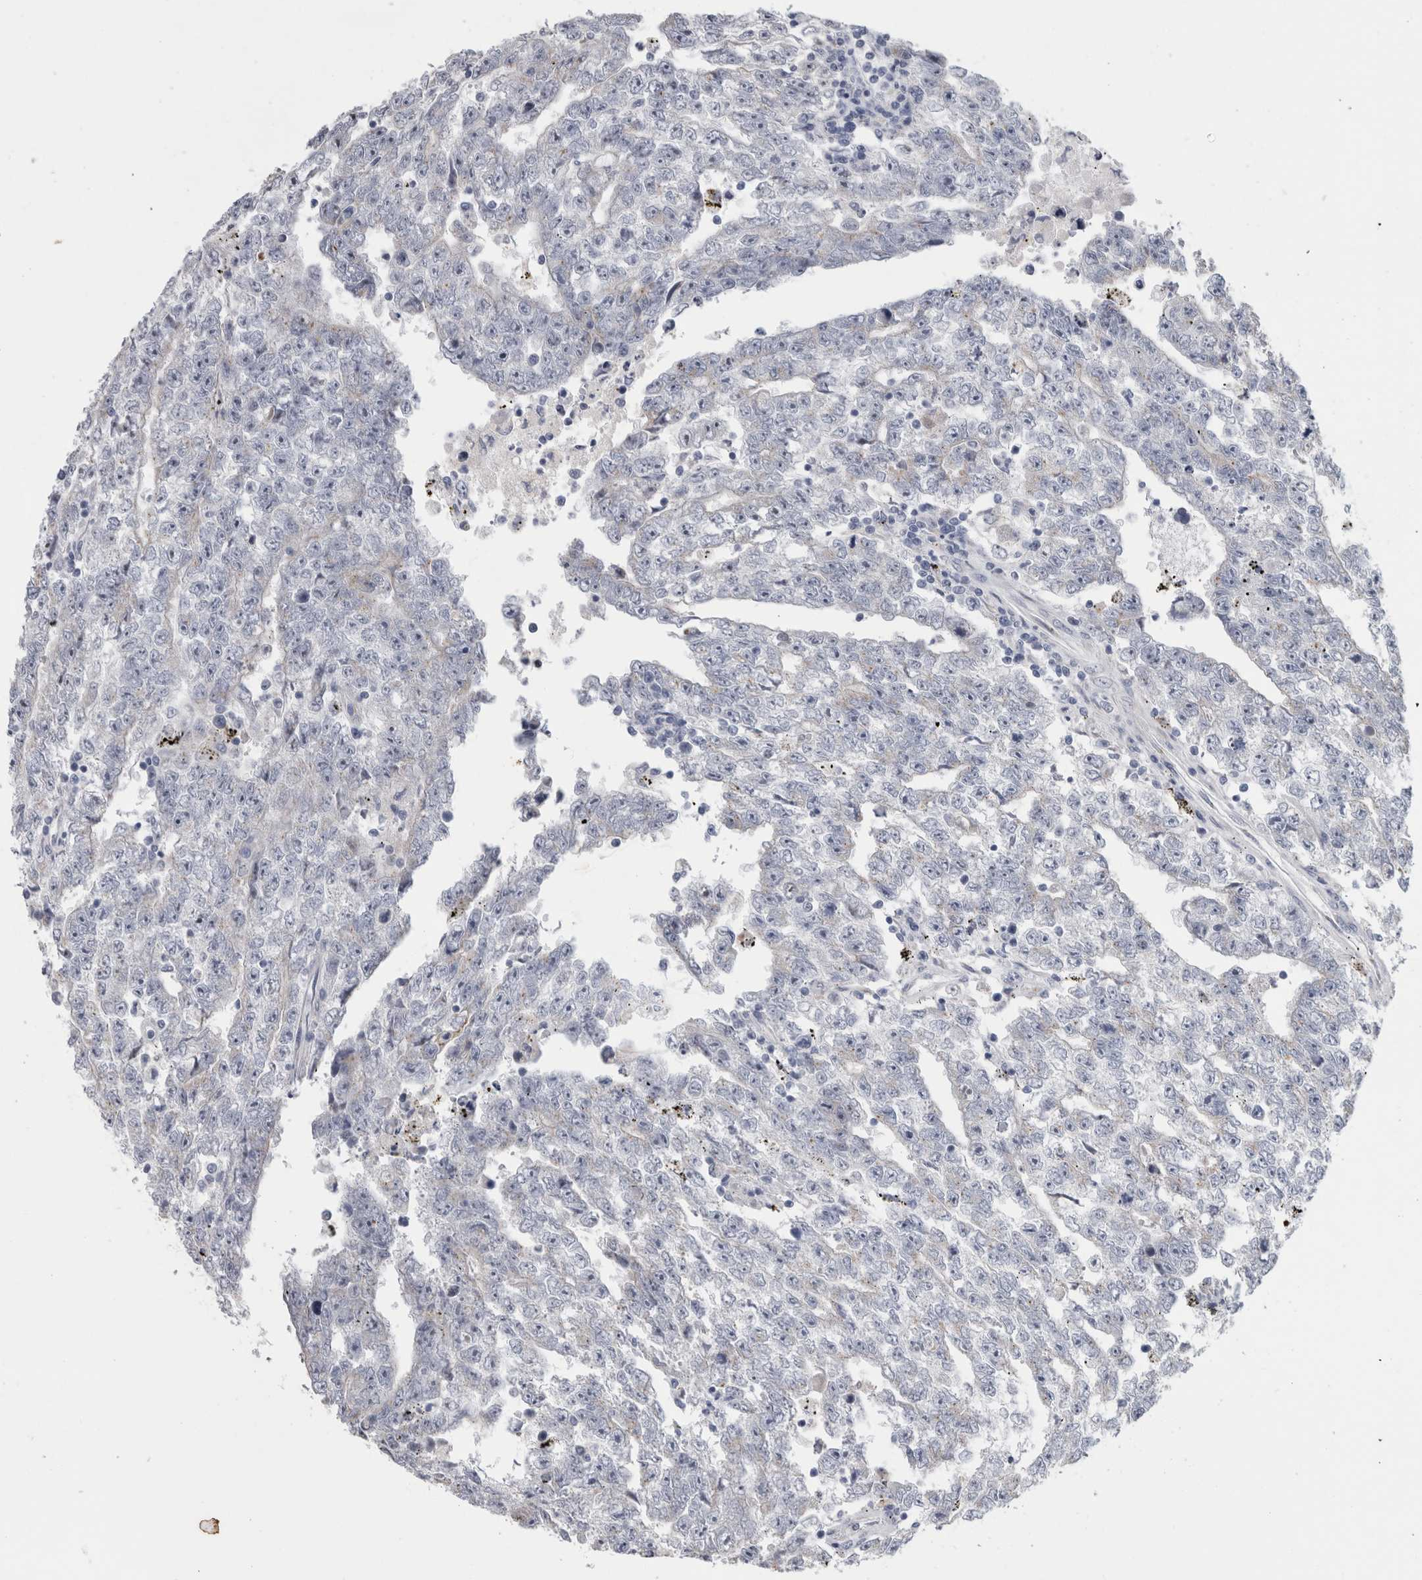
{"staining": {"intensity": "negative", "quantity": "none", "location": "none"}, "tissue": "testis cancer", "cell_type": "Tumor cells", "image_type": "cancer", "snomed": [{"axis": "morphology", "description": "Carcinoma, Embryonal, NOS"}, {"axis": "topography", "description": "Testis"}], "caption": "Tumor cells are negative for protein expression in human testis cancer. Brightfield microscopy of immunohistochemistry (IHC) stained with DAB (3,3'-diaminobenzidine) (brown) and hematoxylin (blue), captured at high magnification.", "gene": "AKAP9", "patient": {"sex": "male", "age": 25}}